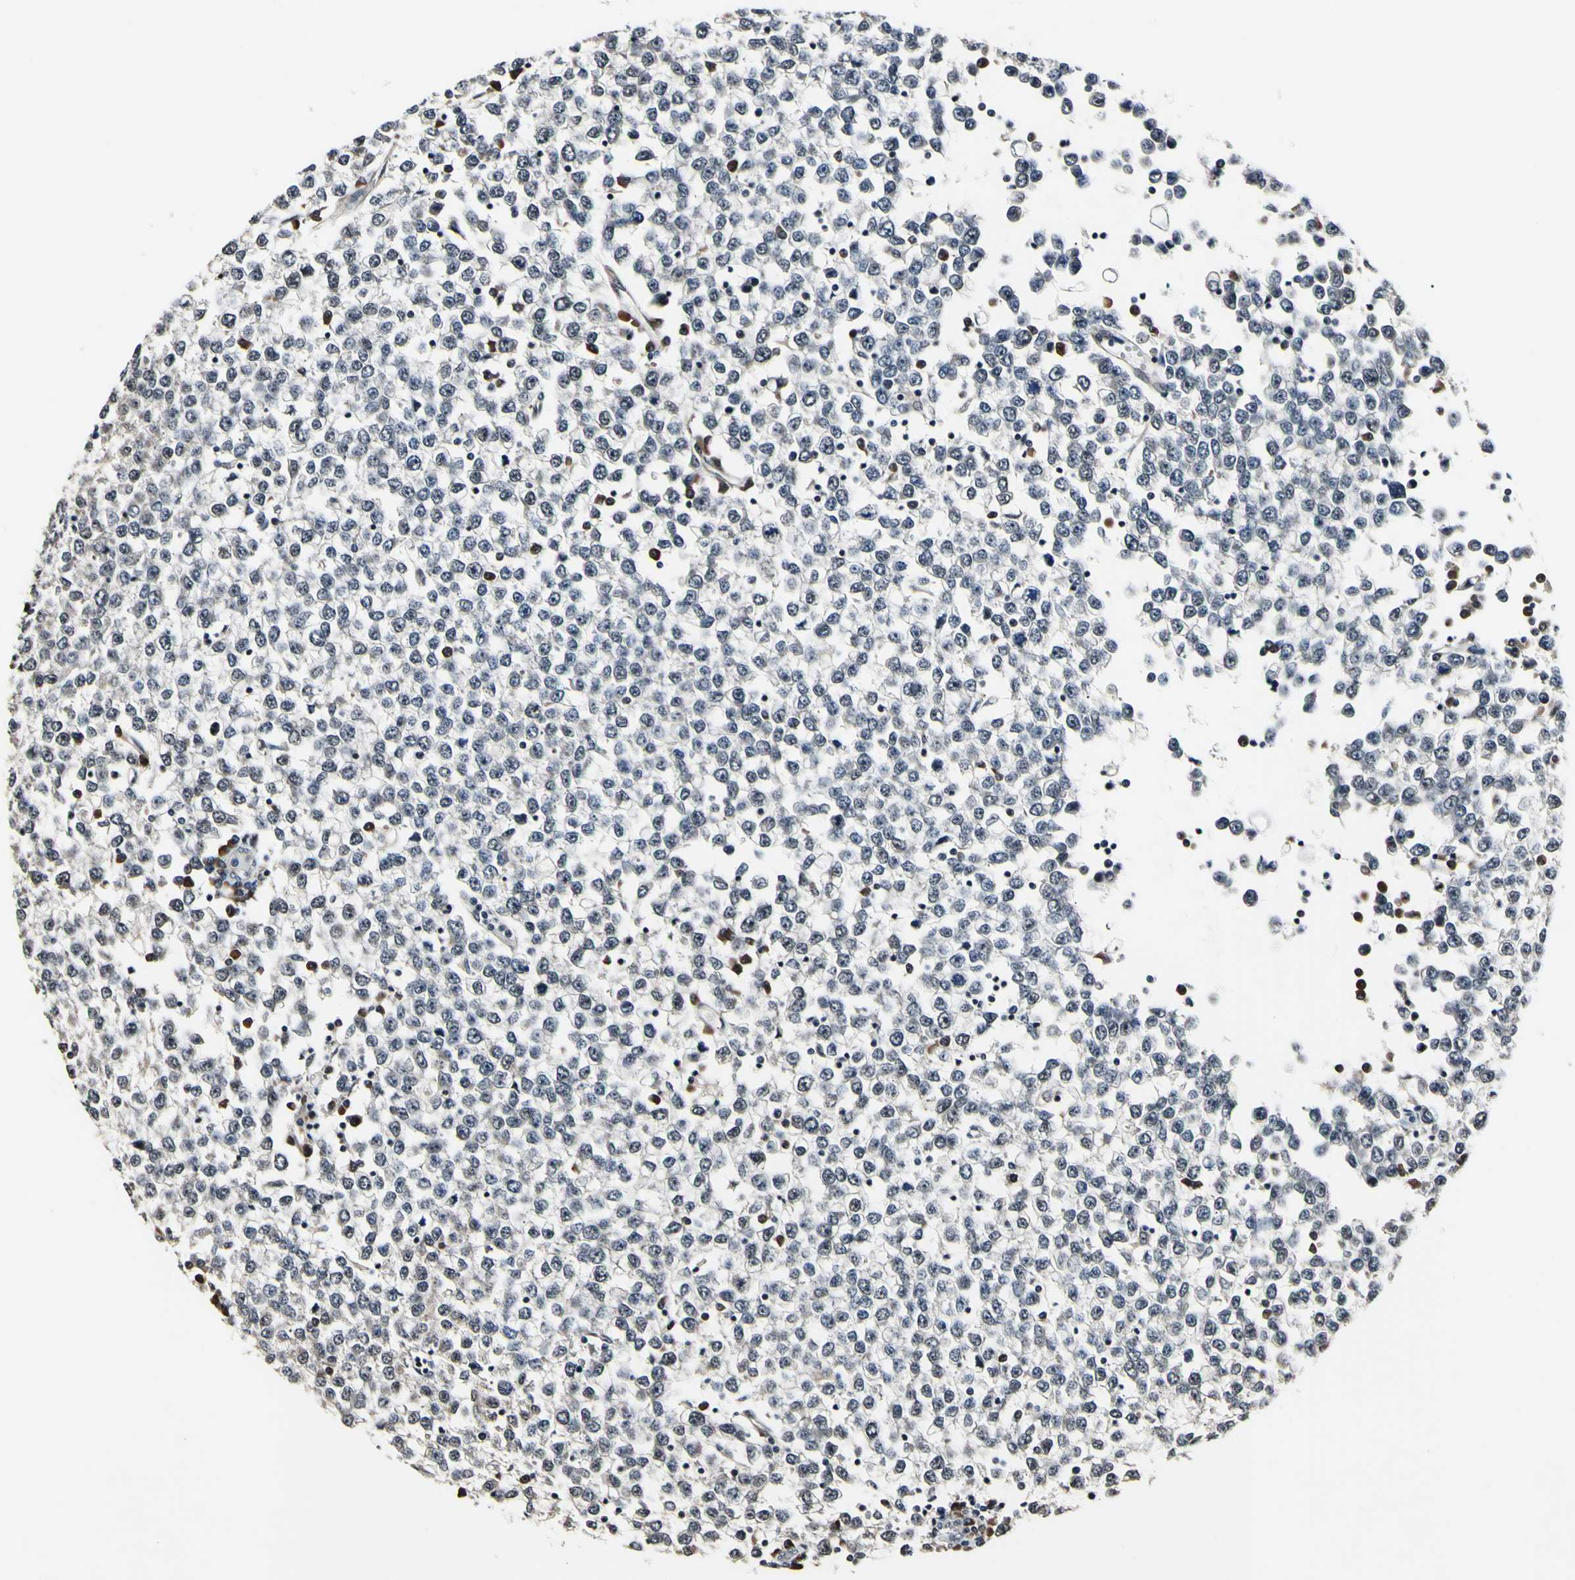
{"staining": {"intensity": "negative", "quantity": "none", "location": "none"}, "tissue": "testis cancer", "cell_type": "Tumor cells", "image_type": "cancer", "snomed": [{"axis": "morphology", "description": "Seminoma, NOS"}, {"axis": "topography", "description": "Testis"}], "caption": "IHC of human testis cancer (seminoma) demonstrates no positivity in tumor cells. (DAB immunohistochemistry (IHC) with hematoxylin counter stain).", "gene": "PSMD10", "patient": {"sex": "male", "age": 65}}